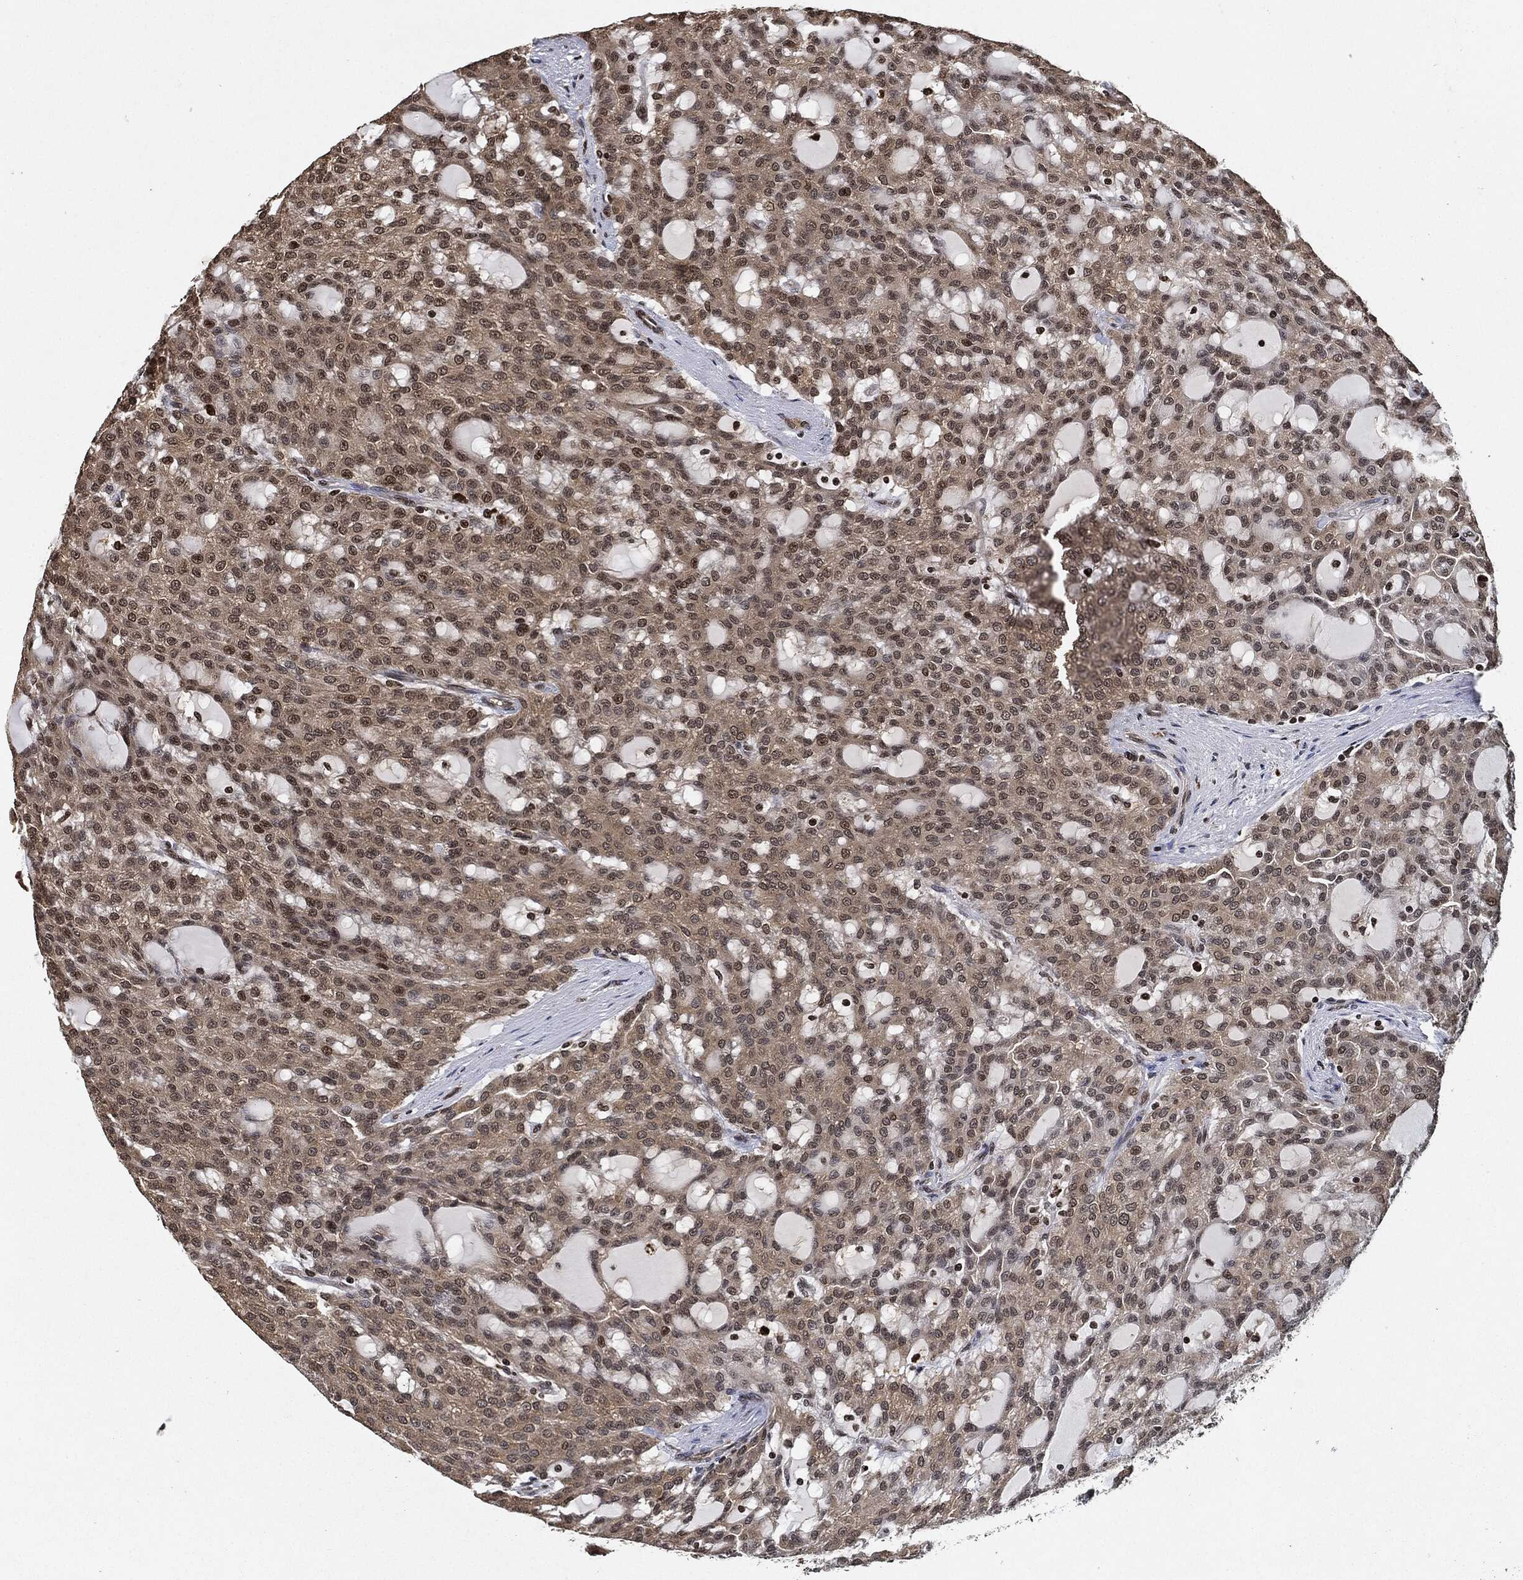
{"staining": {"intensity": "weak", "quantity": "<25%", "location": "cytoplasmic/membranous"}, "tissue": "renal cancer", "cell_type": "Tumor cells", "image_type": "cancer", "snomed": [{"axis": "morphology", "description": "Adenocarcinoma, NOS"}, {"axis": "topography", "description": "Kidney"}], "caption": "A histopathology image of human renal cancer (adenocarcinoma) is negative for staining in tumor cells. (Brightfield microscopy of DAB (3,3'-diaminobenzidine) immunohistochemistry at high magnification).", "gene": "PDK1", "patient": {"sex": "male", "age": 63}}